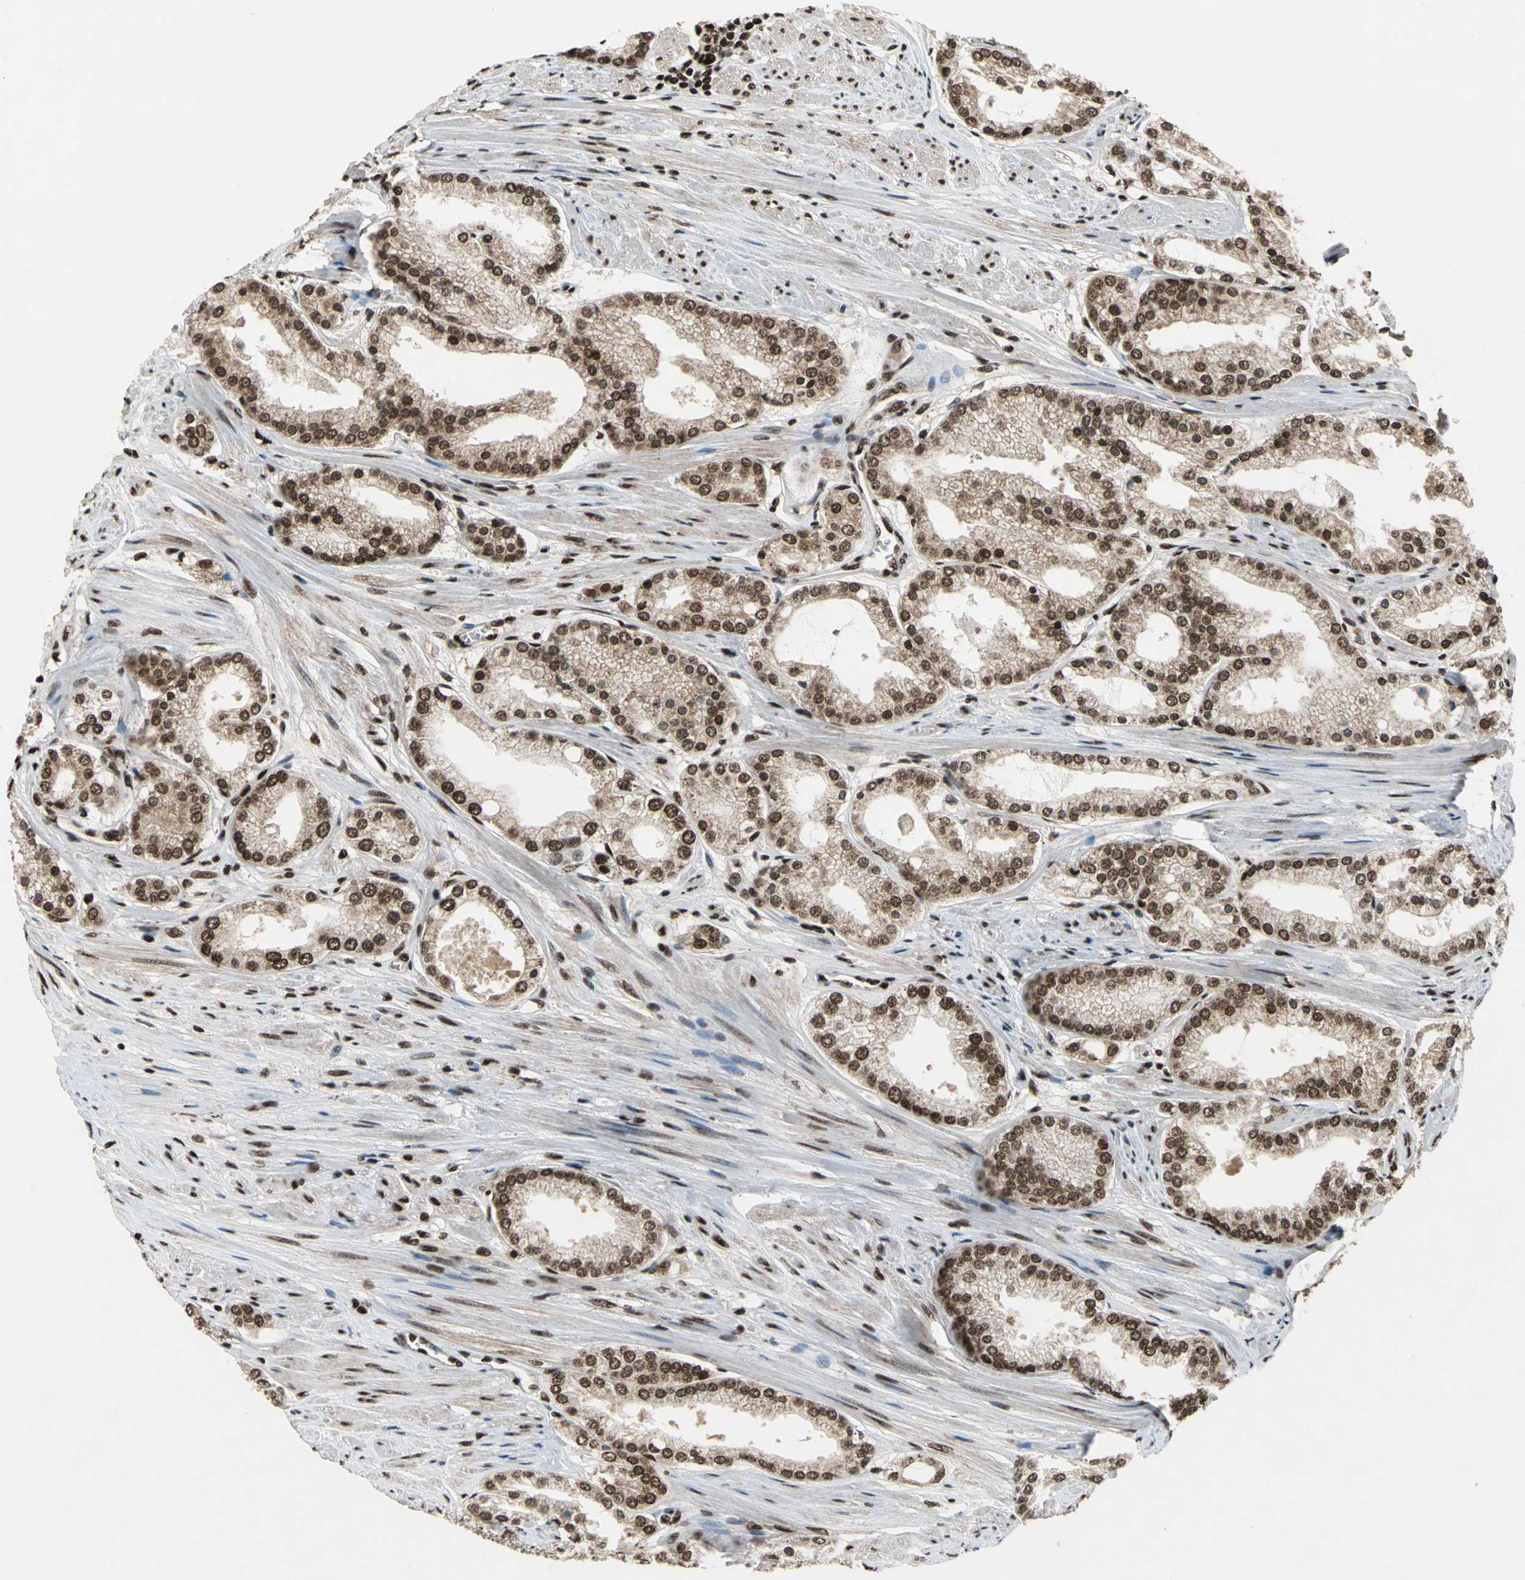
{"staining": {"intensity": "strong", "quantity": ">75%", "location": "nuclear"}, "tissue": "prostate cancer", "cell_type": "Tumor cells", "image_type": "cancer", "snomed": [{"axis": "morphology", "description": "Adenocarcinoma, High grade"}, {"axis": "topography", "description": "Prostate"}], "caption": "Immunohistochemical staining of human high-grade adenocarcinoma (prostate) reveals high levels of strong nuclear protein positivity in about >75% of tumor cells.", "gene": "MTA2", "patient": {"sex": "male", "age": 61}}